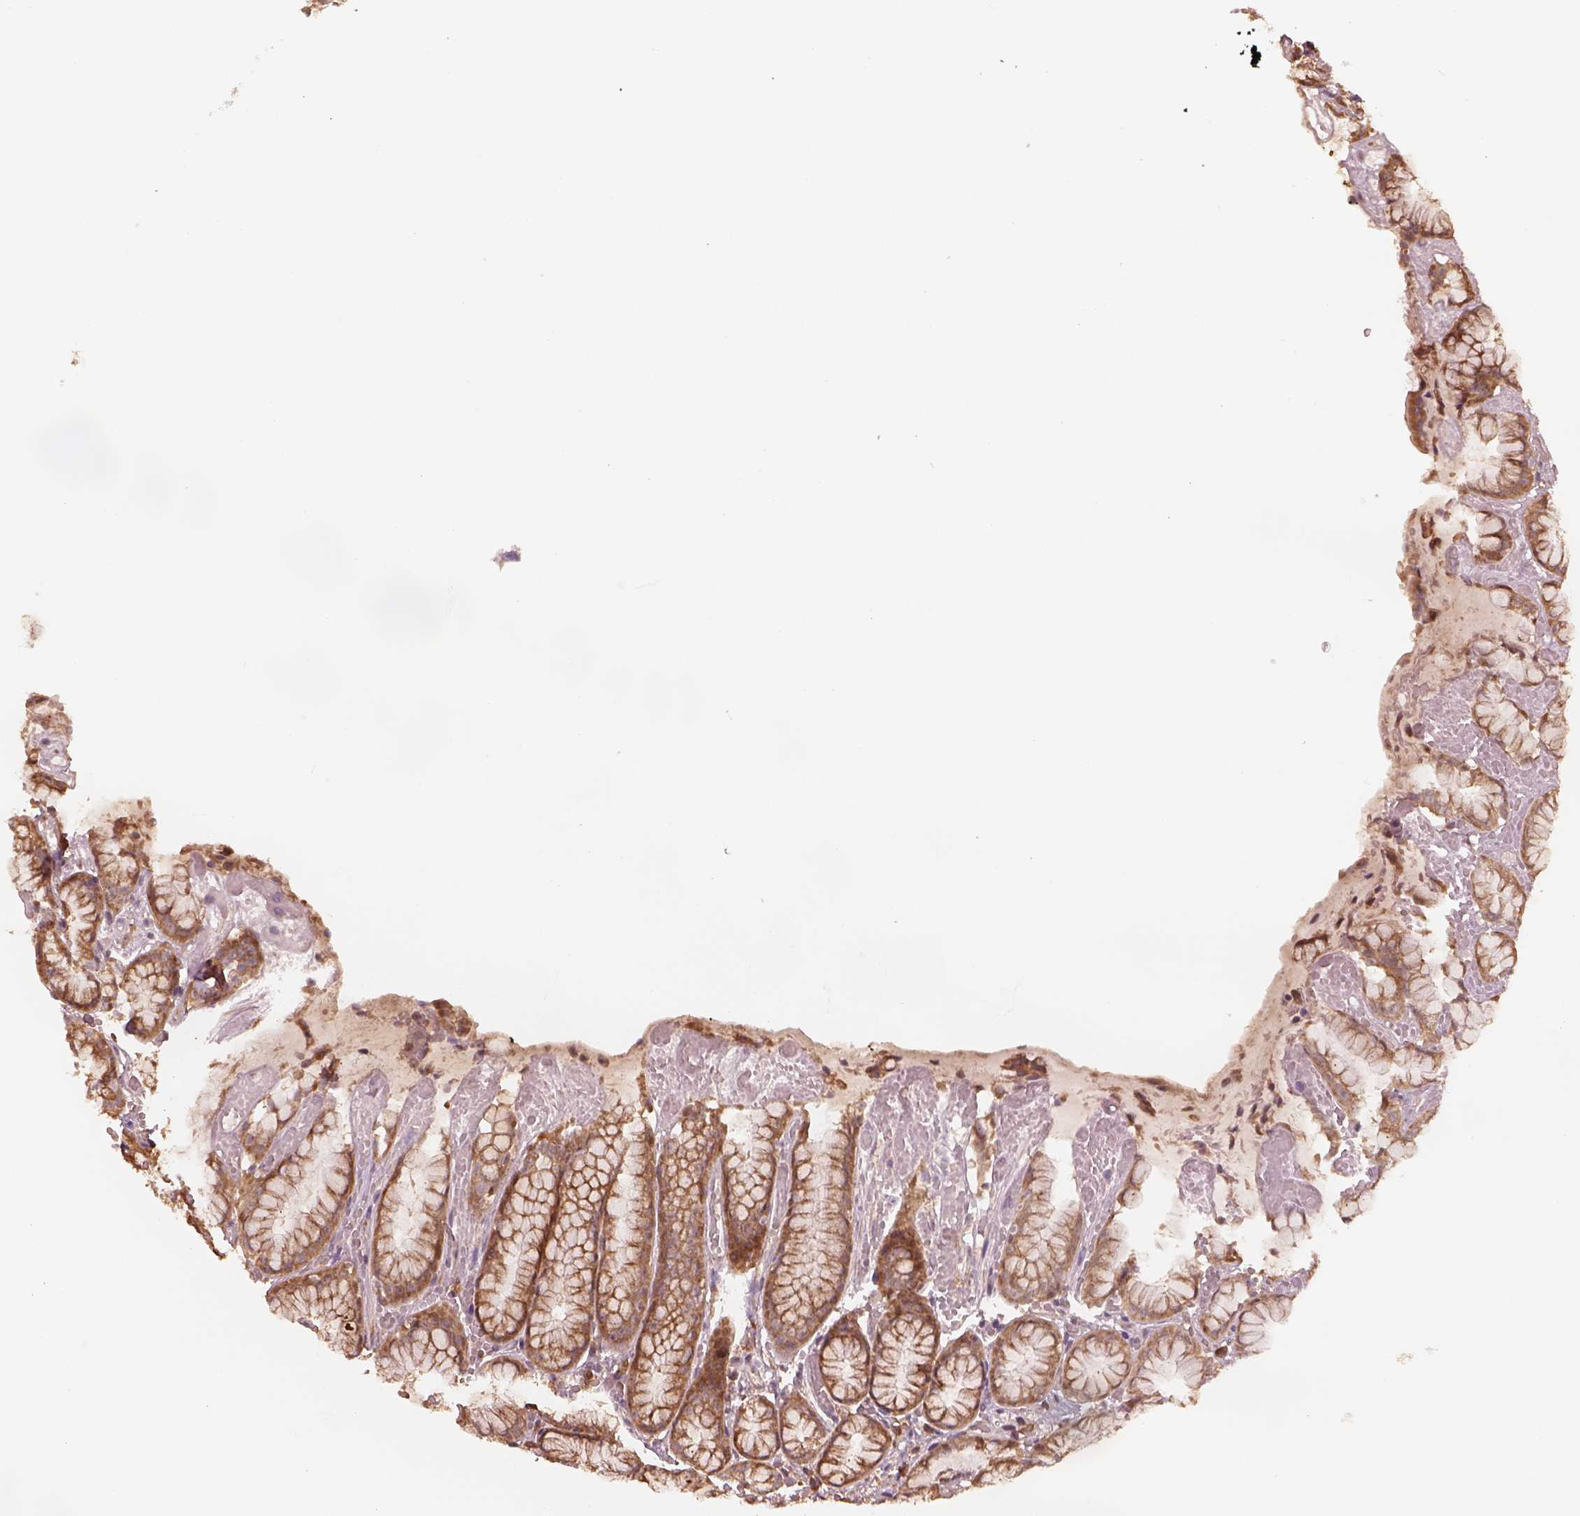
{"staining": {"intensity": "moderate", "quantity": ">75%", "location": "cytoplasmic/membranous"}, "tissue": "stomach", "cell_type": "Glandular cells", "image_type": "normal", "snomed": [{"axis": "morphology", "description": "Normal tissue, NOS"}, {"axis": "topography", "description": "Stomach"}], "caption": "An immunohistochemistry (IHC) photomicrograph of unremarkable tissue is shown. Protein staining in brown highlights moderate cytoplasmic/membranous positivity in stomach within glandular cells.", "gene": "RPS5", "patient": {"sex": "male", "age": 70}}